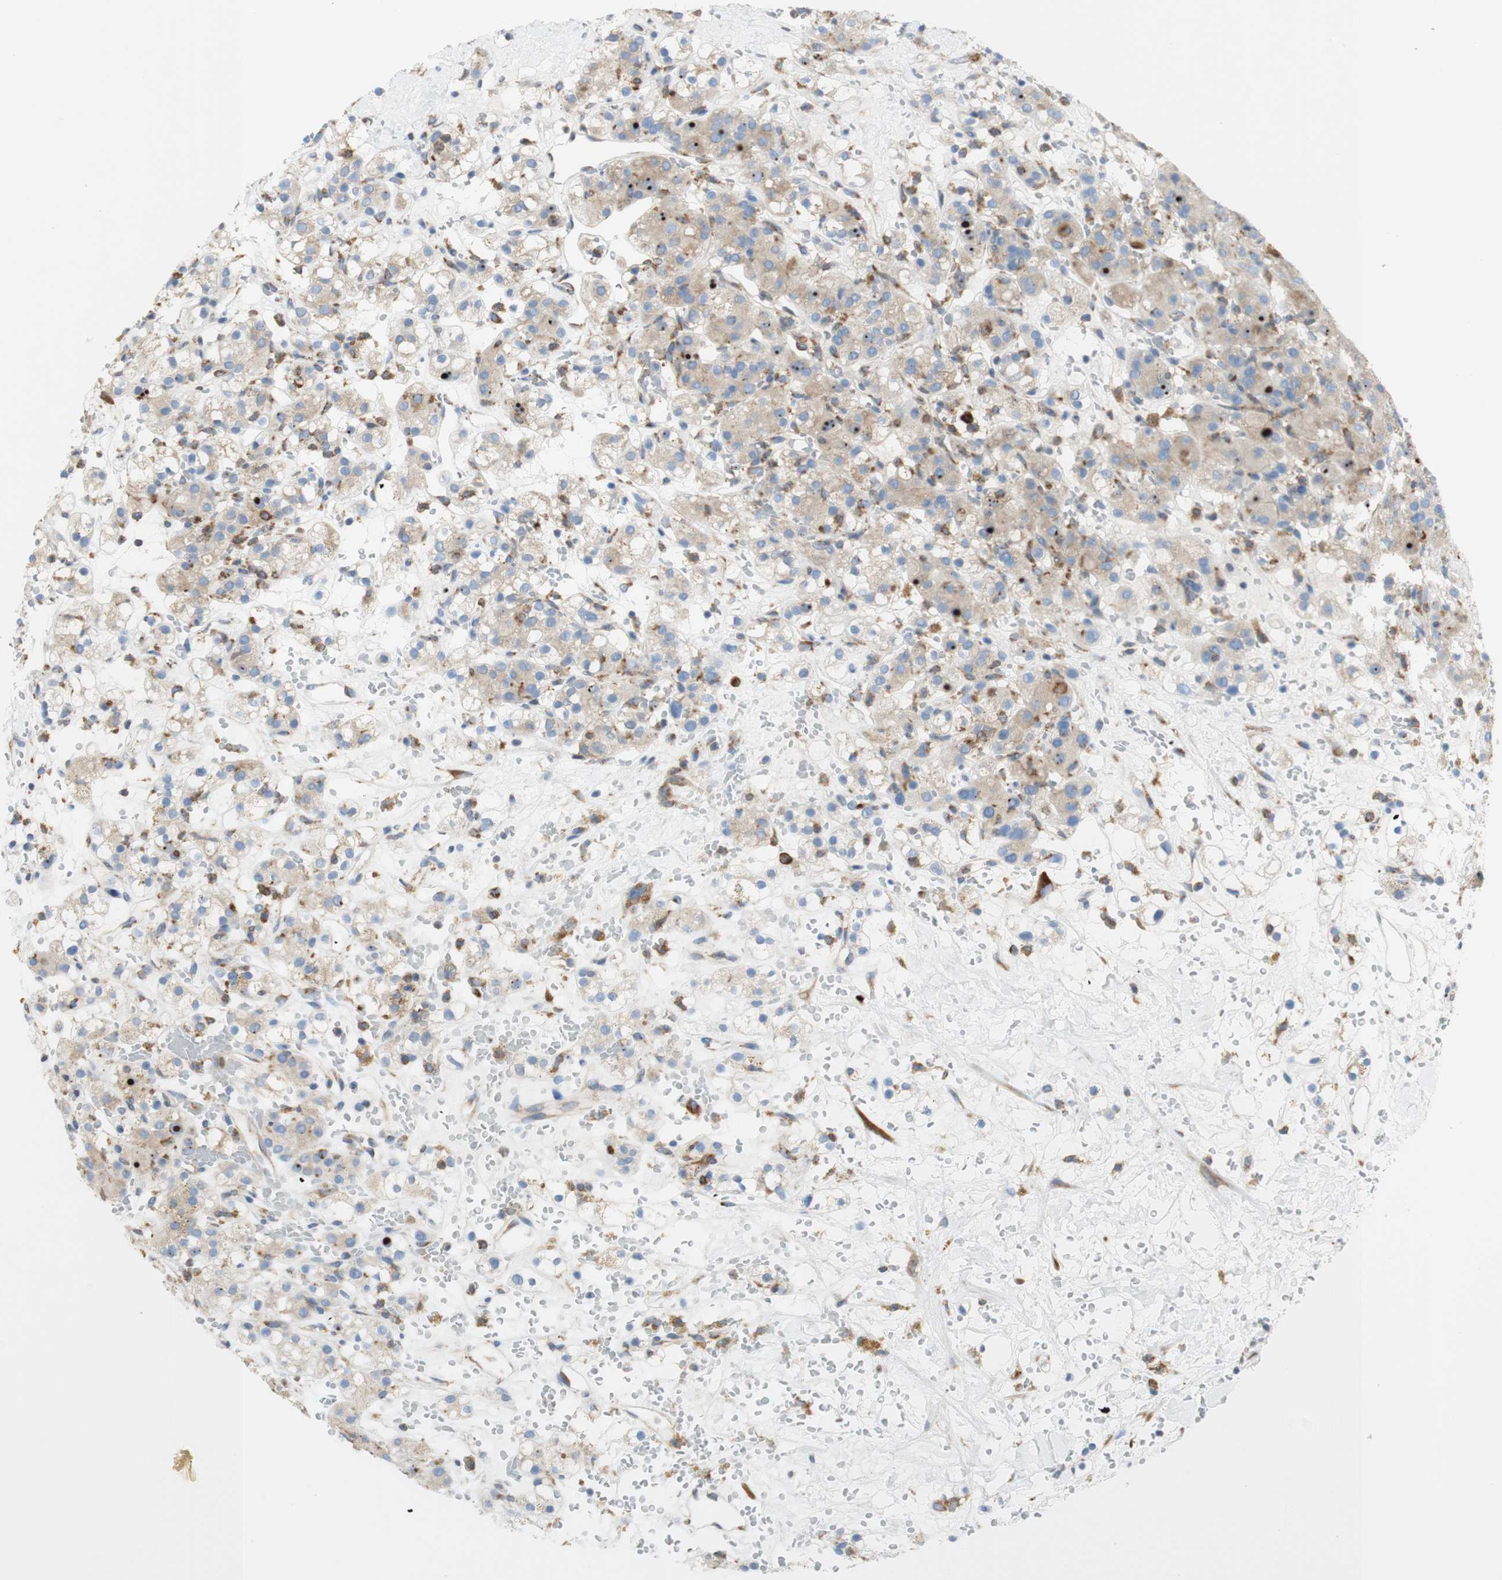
{"staining": {"intensity": "strong", "quantity": "25%-75%", "location": "cytoplasmic/membranous,nuclear"}, "tissue": "renal cancer", "cell_type": "Tumor cells", "image_type": "cancer", "snomed": [{"axis": "morphology", "description": "Adenocarcinoma, NOS"}, {"axis": "topography", "description": "Kidney"}], "caption": "Renal cancer (adenocarcinoma) stained with a protein marker demonstrates strong staining in tumor cells.", "gene": "MANF", "patient": {"sex": "male", "age": 61}}